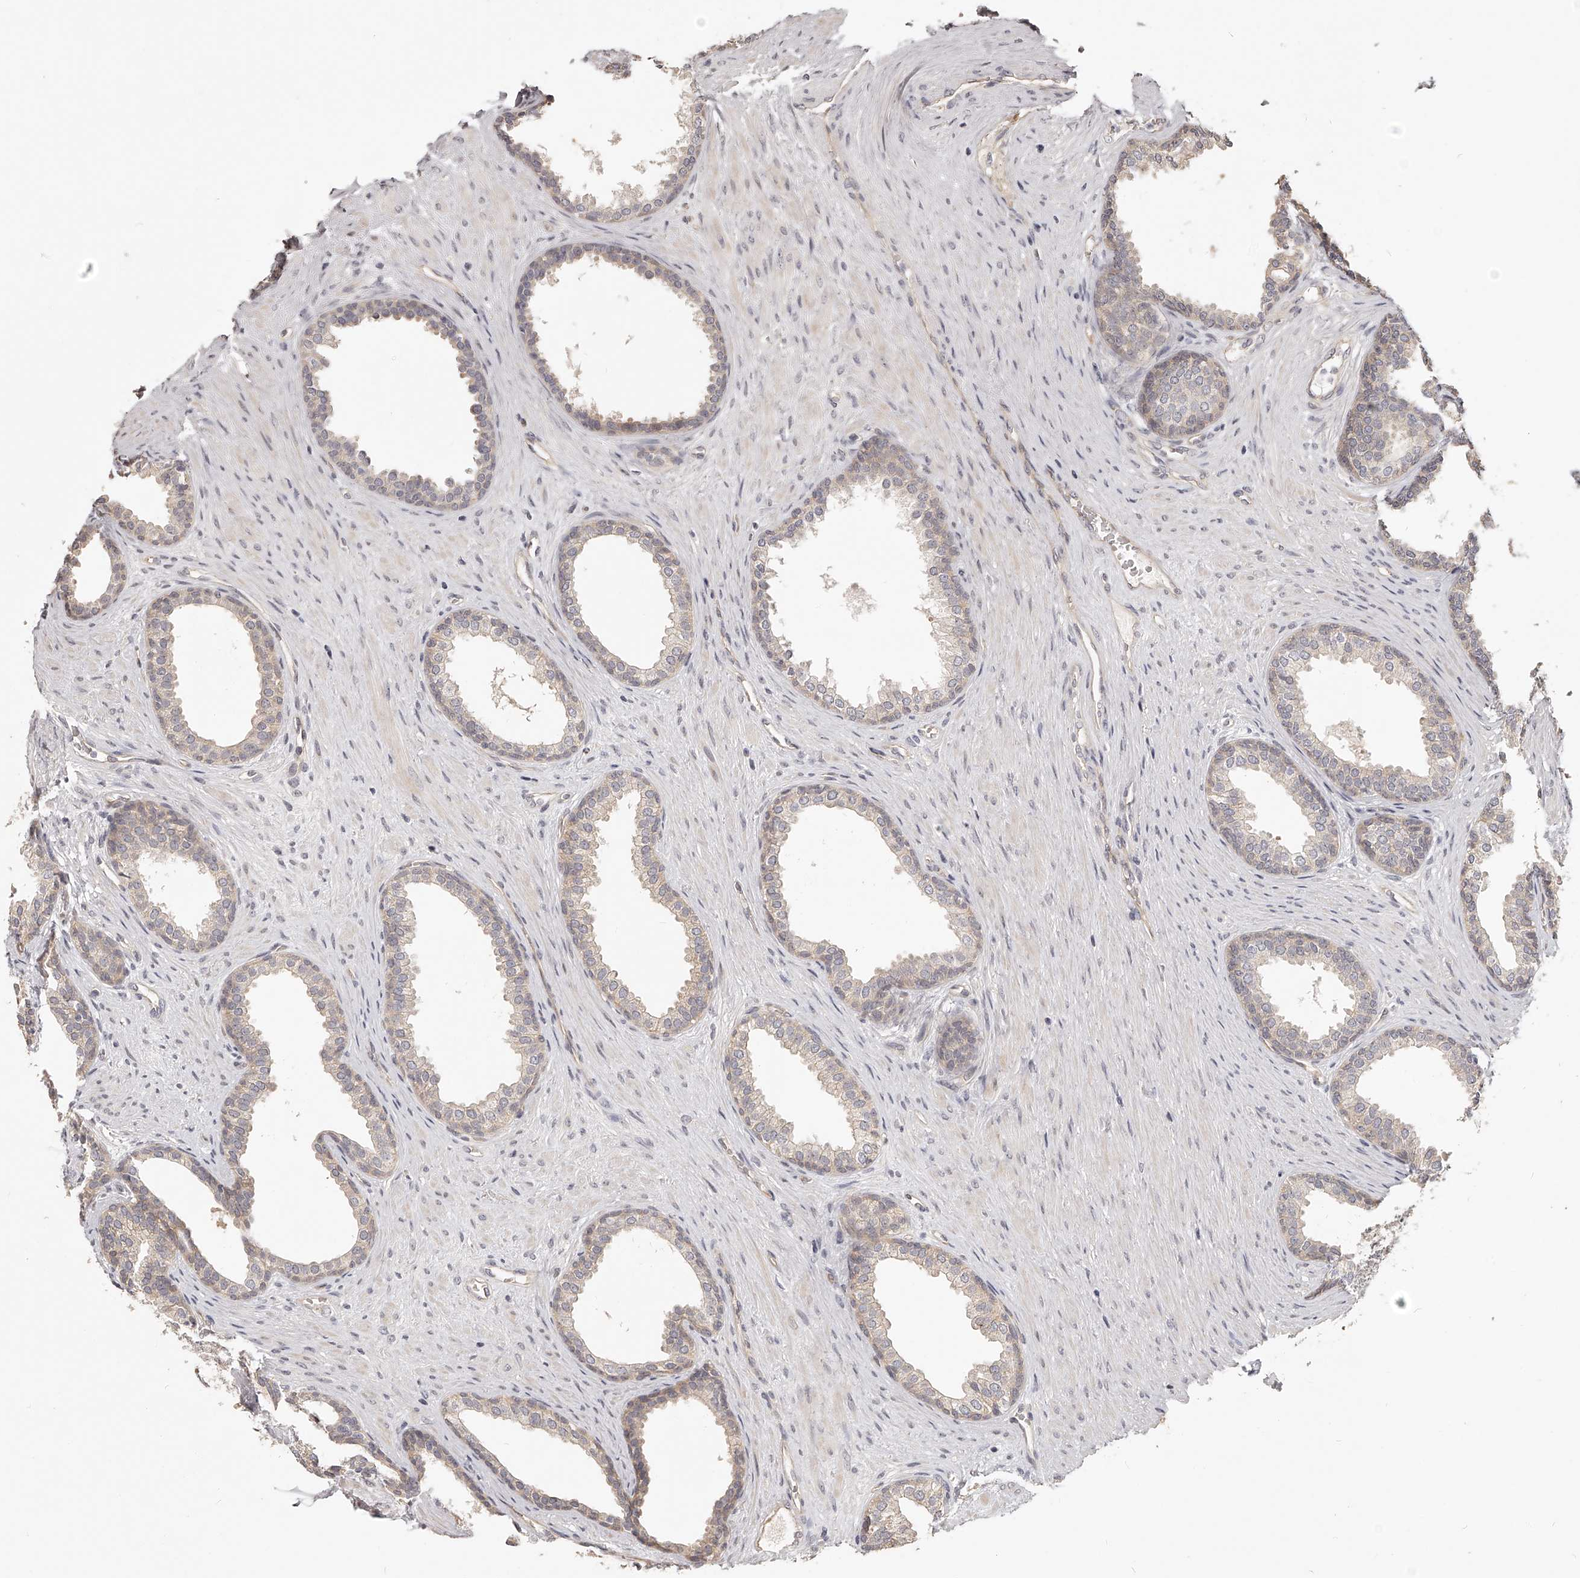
{"staining": {"intensity": "weak", "quantity": "25%-75%", "location": "cytoplasmic/membranous"}, "tissue": "prostate", "cell_type": "Glandular cells", "image_type": "normal", "snomed": [{"axis": "morphology", "description": "Normal tissue, NOS"}, {"axis": "topography", "description": "Prostate"}], "caption": "Immunohistochemical staining of benign prostate reveals low levels of weak cytoplasmic/membranous expression in about 25%-75% of glandular cells. (Brightfield microscopy of DAB IHC at high magnification).", "gene": "ZNF582", "patient": {"sex": "male", "age": 76}}